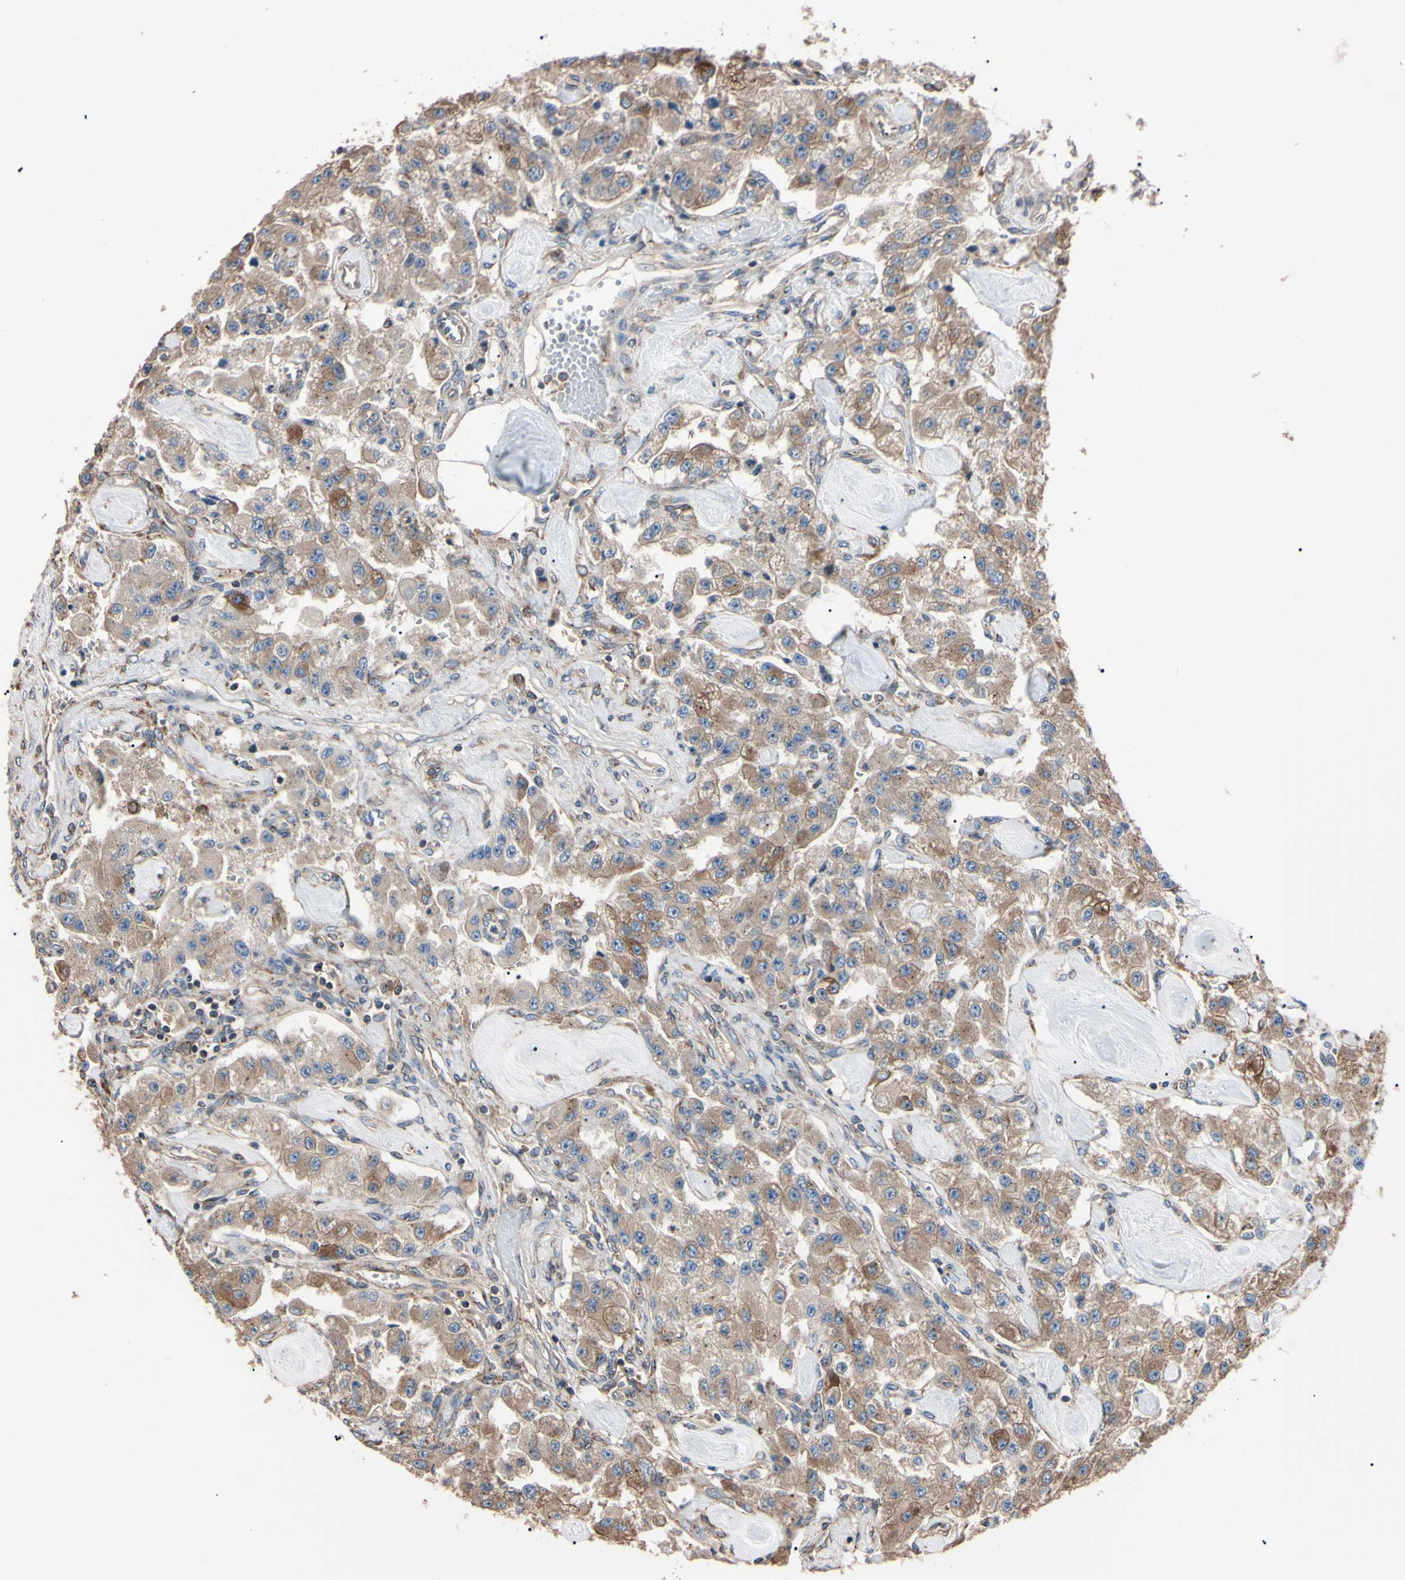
{"staining": {"intensity": "weak", "quantity": ">75%", "location": "cytoplasmic/membranous"}, "tissue": "carcinoid", "cell_type": "Tumor cells", "image_type": "cancer", "snomed": [{"axis": "morphology", "description": "Carcinoid, malignant, NOS"}, {"axis": "topography", "description": "Pancreas"}], "caption": "Immunohistochemistry (IHC) staining of malignant carcinoid, which exhibits low levels of weak cytoplasmic/membranous expression in approximately >75% of tumor cells indicating weak cytoplasmic/membranous protein staining. The staining was performed using DAB (brown) for protein detection and nuclei were counterstained in hematoxylin (blue).", "gene": "PRKACA", "patient": {"sex": "male", "age": 41}}